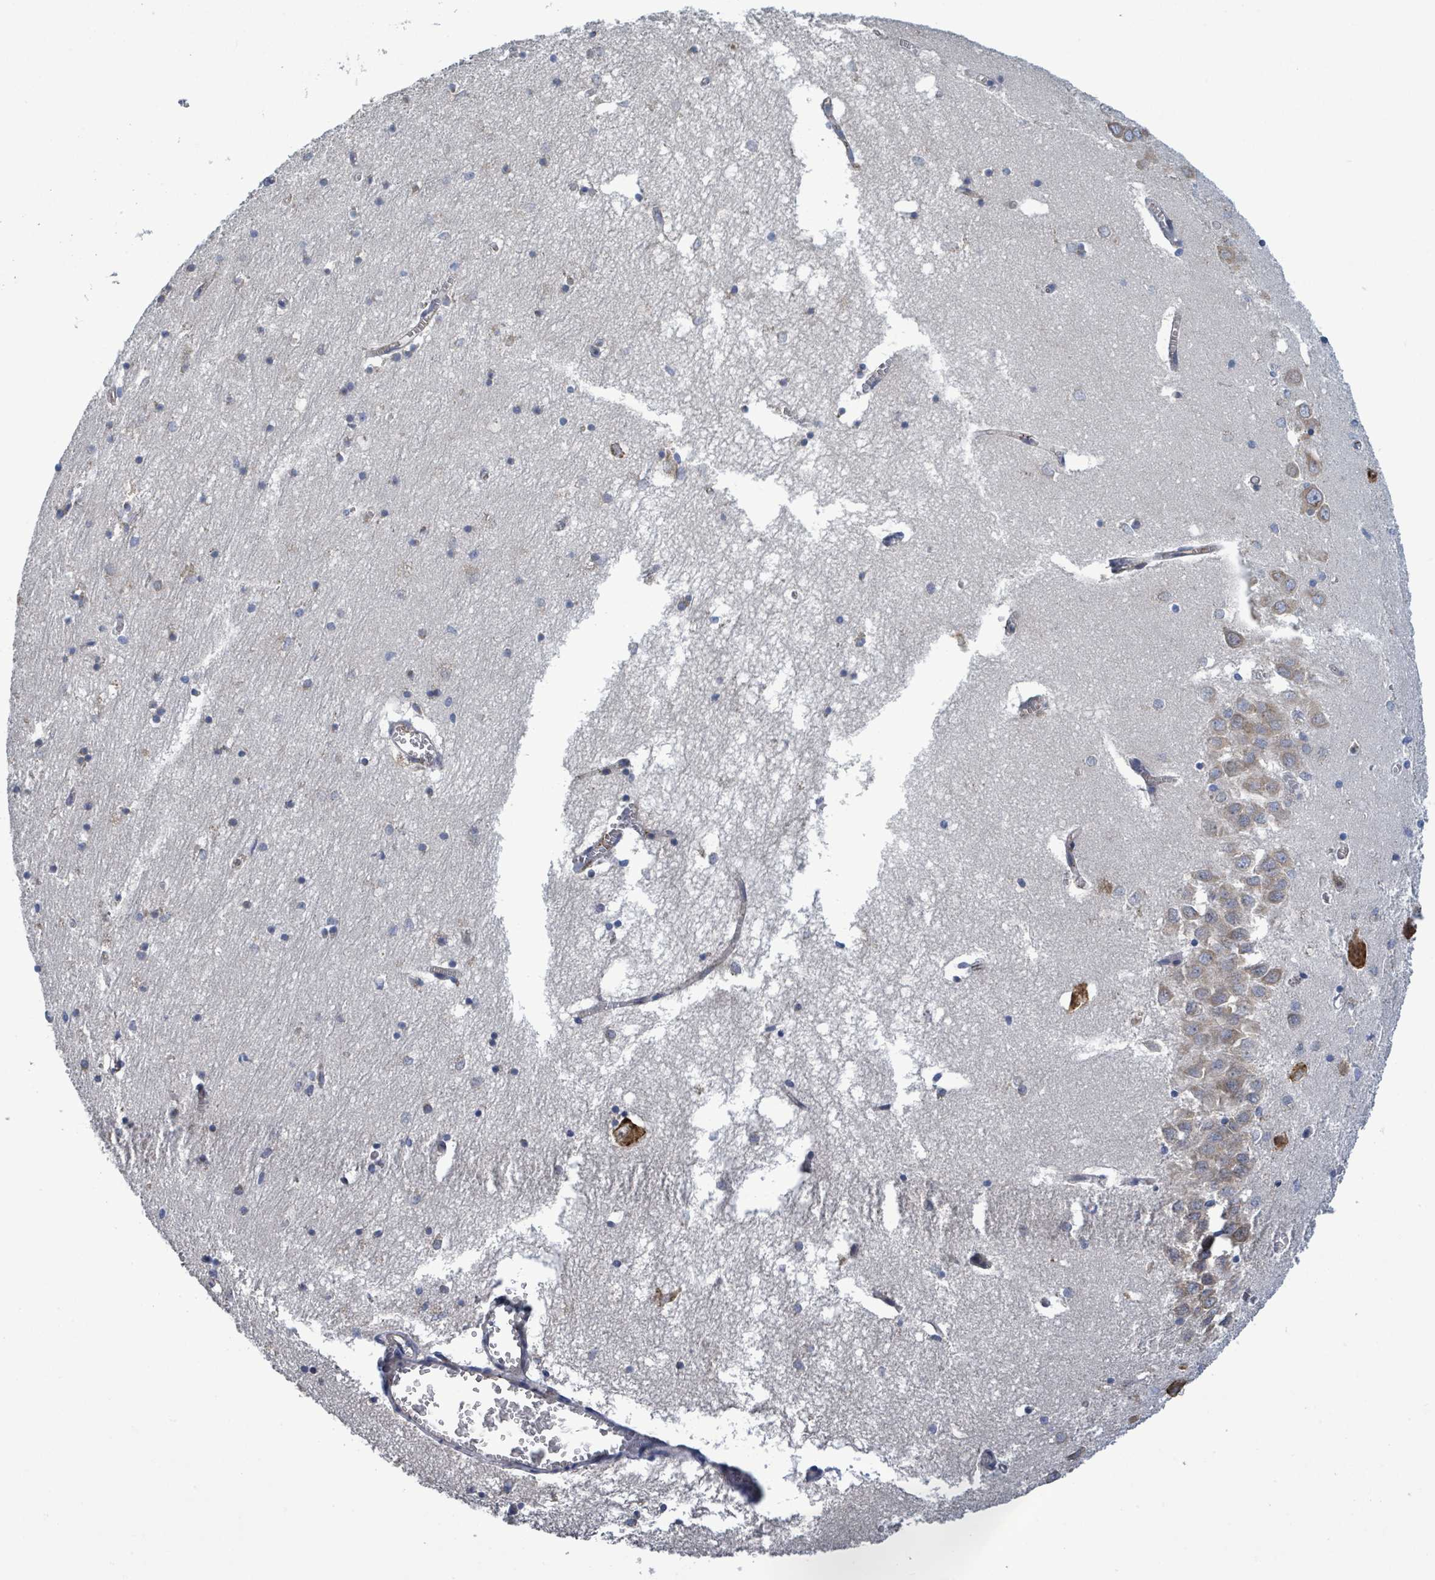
{"staining": {"intensity": "moderate", "quantity": "25%-75%", "location": "cytoplasmic/membranous"}, "tissue": "hippocampus", "cell_type": "Glial cells", "image_type": "normal", "snomed": [{"axis": "morphology", "description": "Normal tissue, NOS"}, {"axis": "topography", "description": "Hippocampus"}], "caption": "Glial cells display medium levels of moderate cytoplasmic/membranous staining in about 25%-75% of cells in normal hippocampus.", "gene": "NOMO1", "patient": {"sex": "male", "age": 70}}